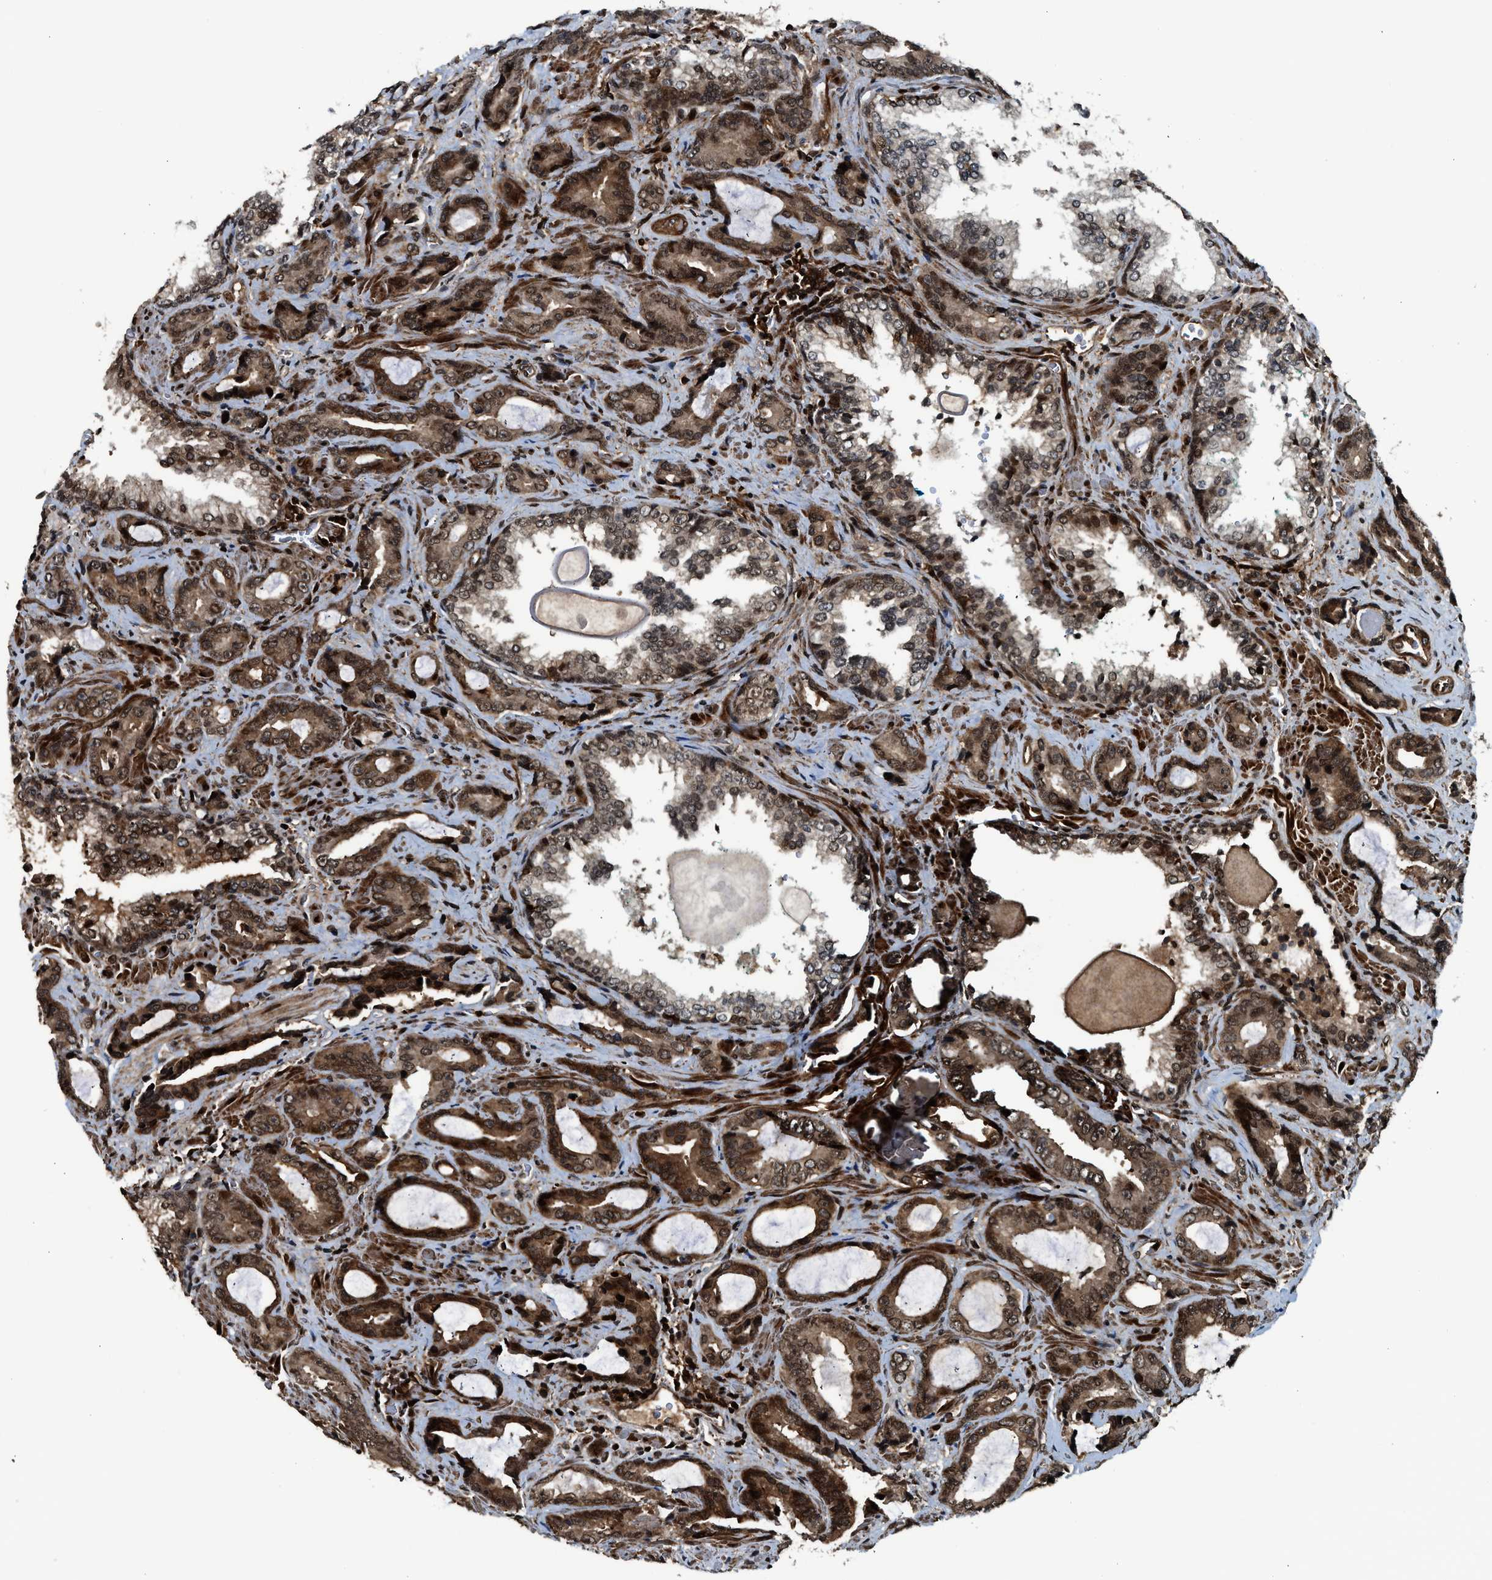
{"staining": {"intensity": "strong", "quantity": ">75%", "location": "cytoplasmic/membranous,nuclear"}, "tissue": "prostate cancer", "cell_type": "Tumor cells", "image_type": "cancer", "snomed": [{"axis": "morphology", "description": "Adenocarcinoma, Low grade"}, {"axis": "topography", "description": "Prostate"}], "caption": "Strong cytoplasmic/membranous and nuclear expression is seen in approximately >75% of tumor cells in adenocarcinoma (low-grade) (prostate).", "gene": "MDM2", "patient": {"sex": "male", "age": 60}}